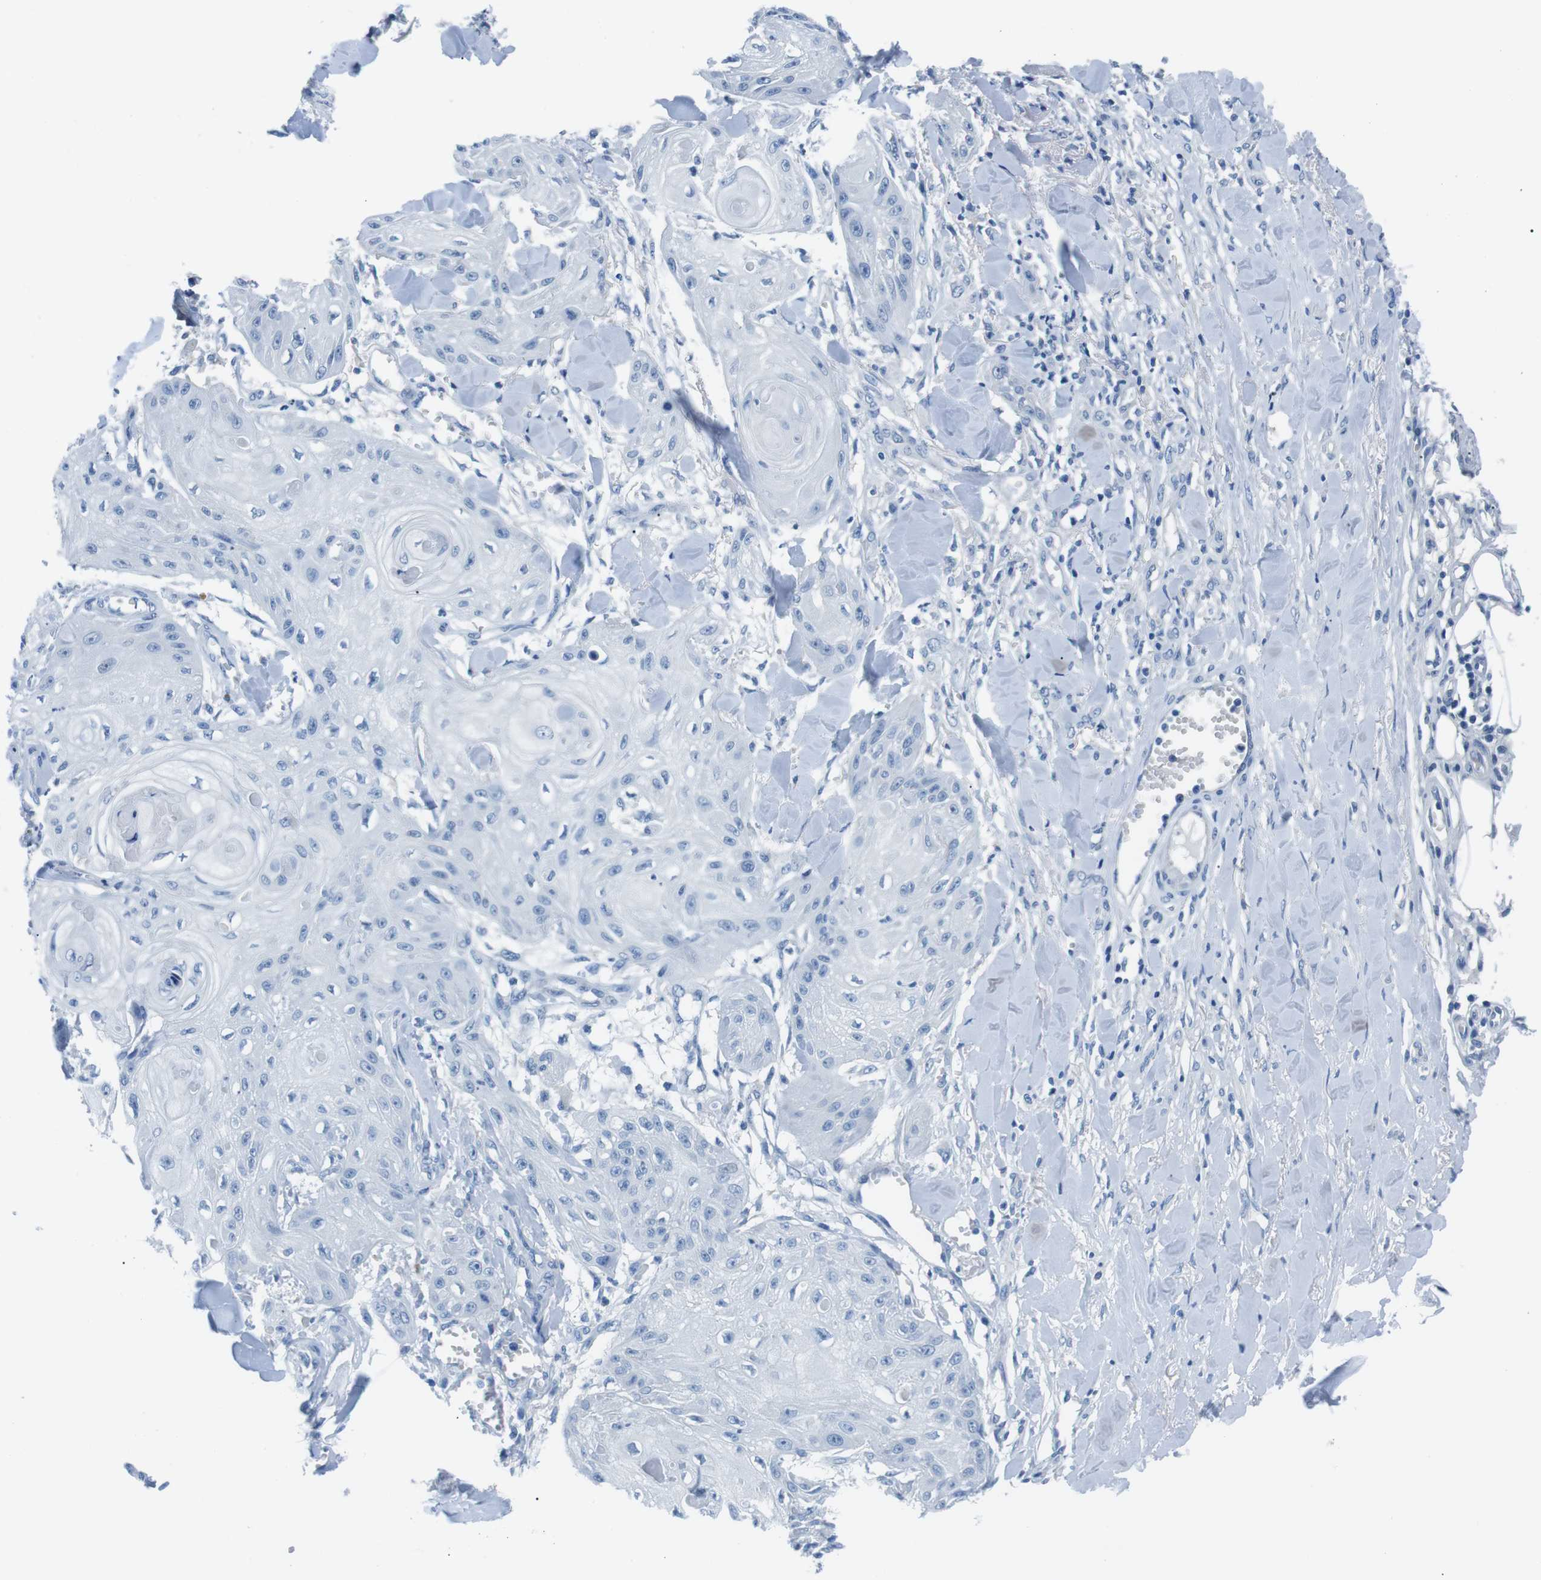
{"staining": {"intensity": "negative", "quantity": "none", "location": "none"}, "tissue": "skin cancer", "cell_type": "Tumor cells", "image_type": "cancer", "snomed": [{"axis": "morphology", "description": "Squamous cell carcinoma, NOS"}, {"axis": "topography", "description": "Skin"}], "caption": "High magnification brightfield microscopy of skin squamous cell carcinoma stained with DAB (brown) and counterstained with hematoxylin (blue): tumor cells show no significant expression. Brightfield microscopy of immunohistochemistry stained with DAB (brown) and hematoxylin (blue), captured at high magnification.", "gene": "MUC2", "patient": {"sex": "male", "age": 74}}